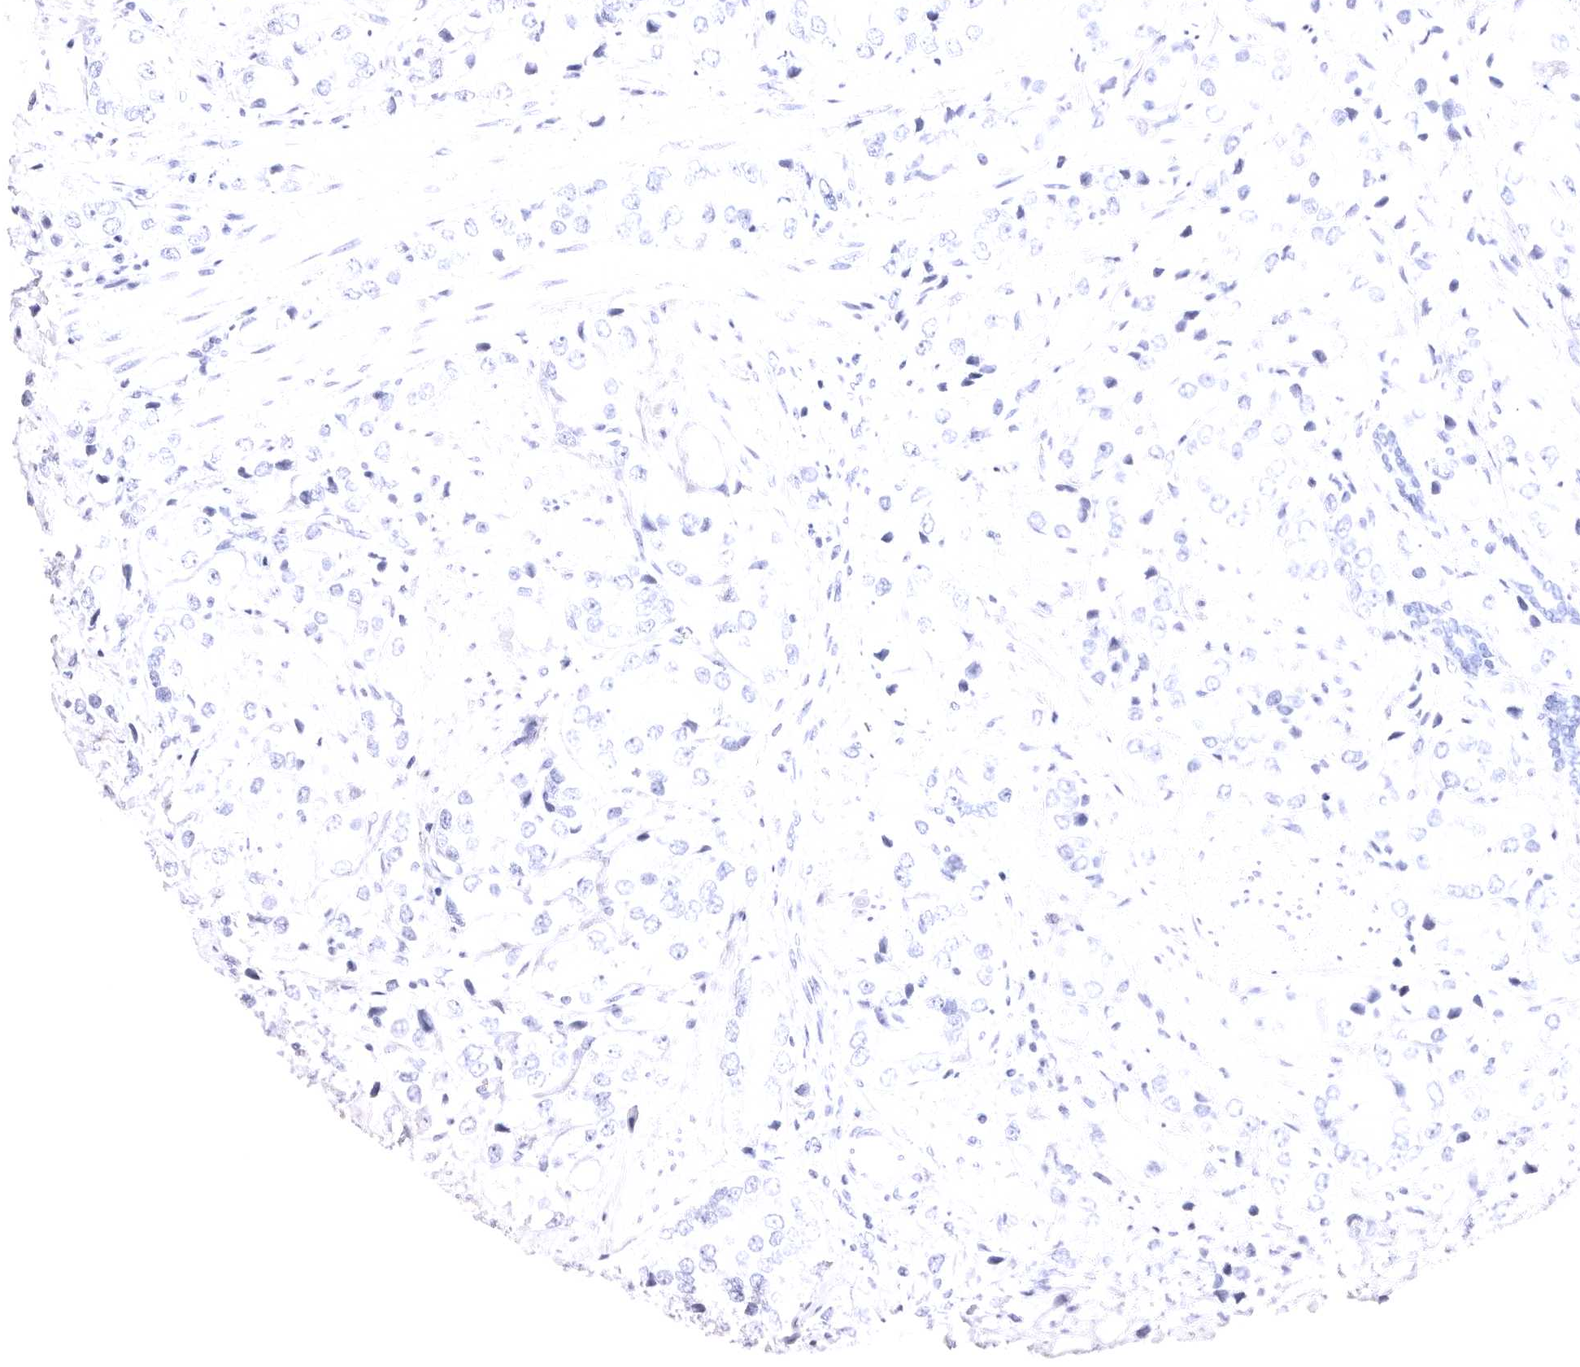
{"staining": {"intensity": "negative", "quantity": "none", "location": "none"}, "tissue": "prostate cancer", "cell_type": "Tumor cells", "image_type": "cancer", "snomed": [{"axis": "morphology", "description": "Adenocarcinoma, High grade"}, {"axis": "topography", "description": "Prostate"}], "caption": "IHC micrograph of human prostate cancer (high-grade adenocarcinoma) stained for a protein (brown), which shows no positivity in tumor cells.", "gene": "VPS45", "patient": {"sex": "male", "age": 50}}